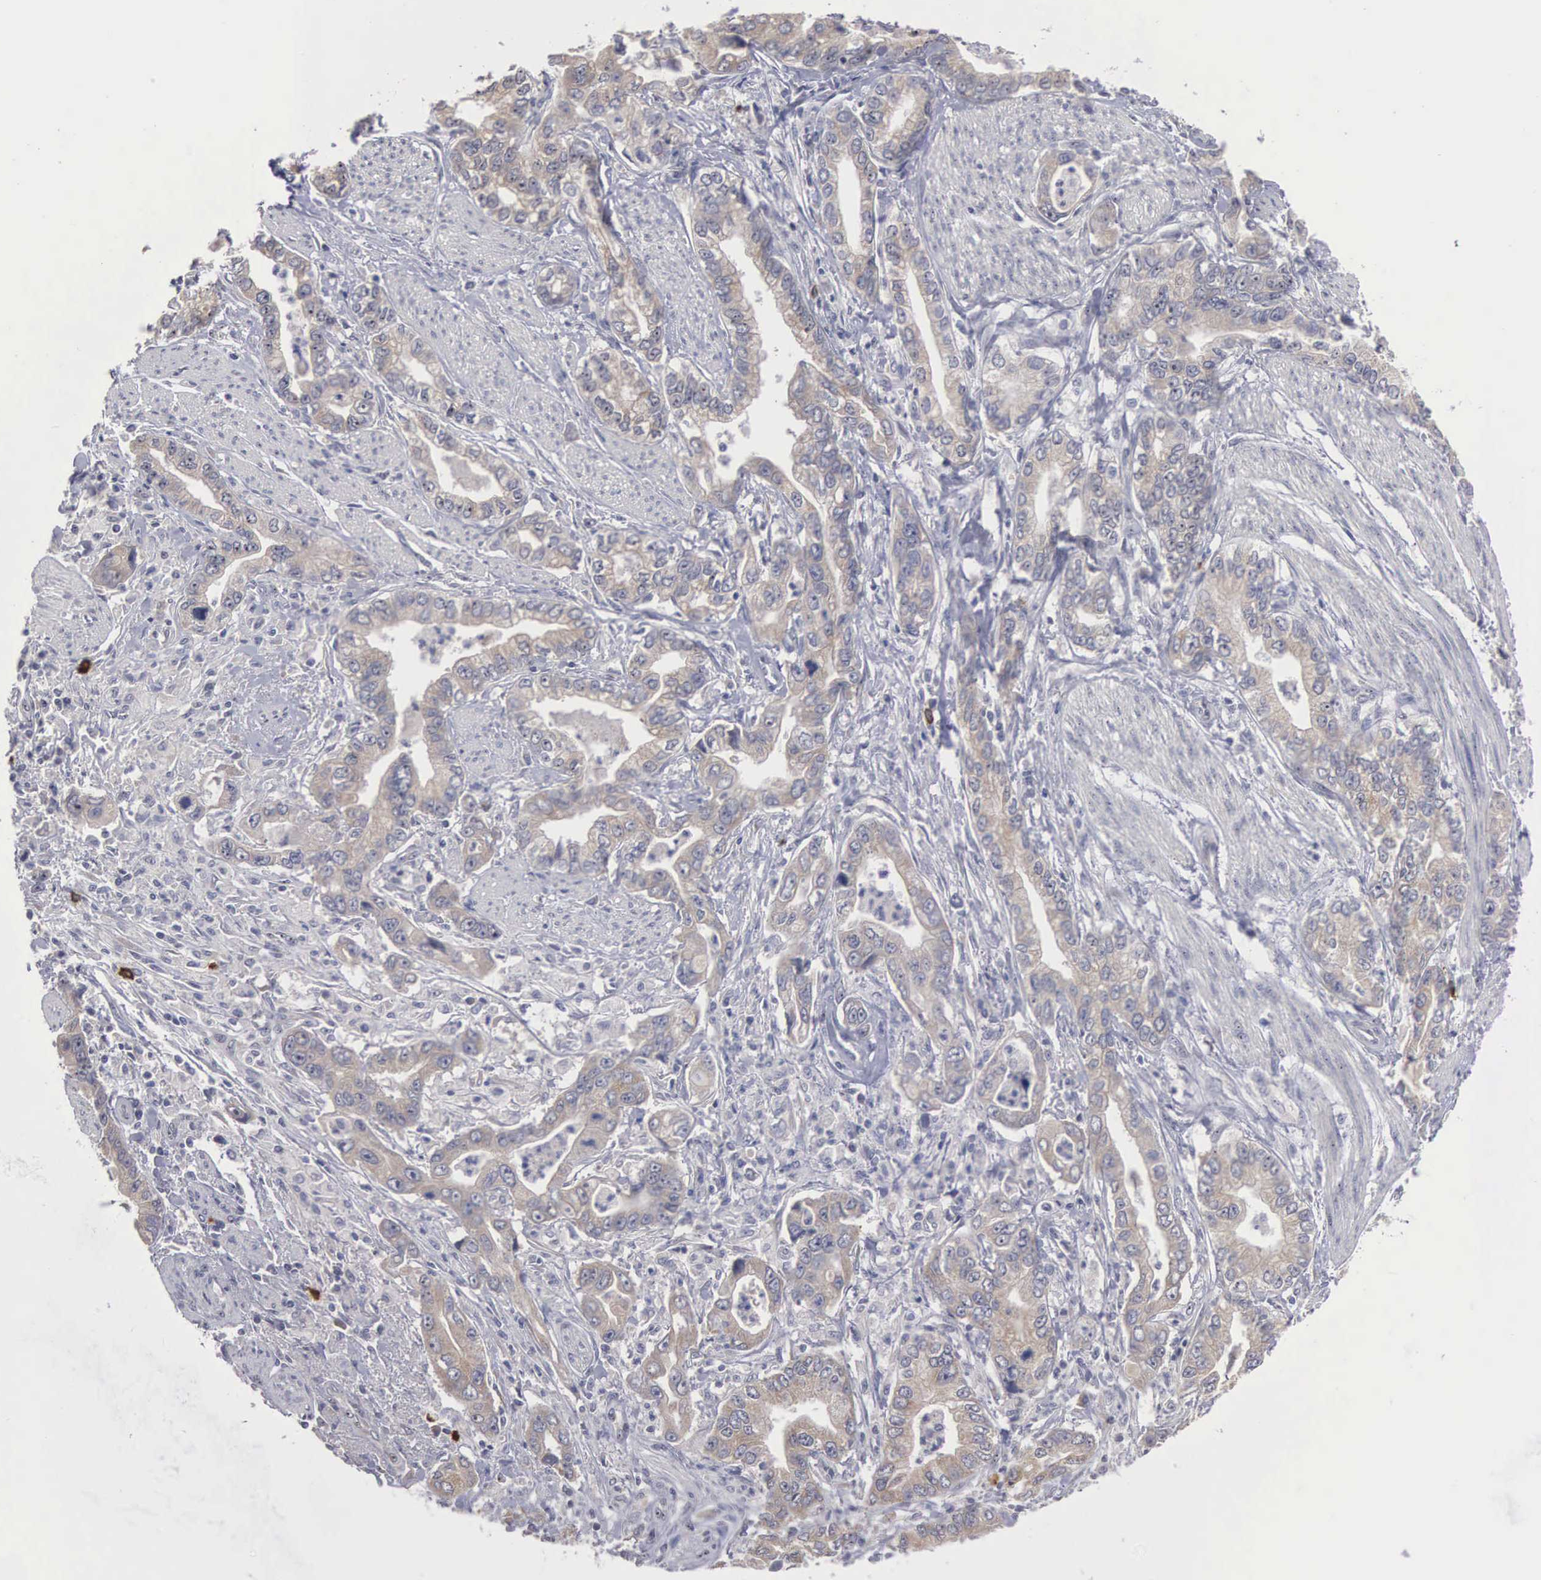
{"staining": {"intensity": "weak", "quantity": "25%-75%", "location": "cytoplasmic/membranous"}, "tissue": "stomach cancer", "cell_type": "Tumor cells", "image_type": "cancer", "snomed": [{"axis": "morphology", "description": "Adenocarcinoma, NOS"}, {"axis": "topography", "description": "Pancreas"}, {"axis": "topography", "description": "Stomach, upper"}], "caption": "Human stomach cancer (adenocarcinoma) stained for a protein (brown) exhibits weak cytoplasmic/membranous positive staining in about 25%-75% of tumor cells.", "gene": "AMN", "patient": {"sex": "male", "age": 77}}